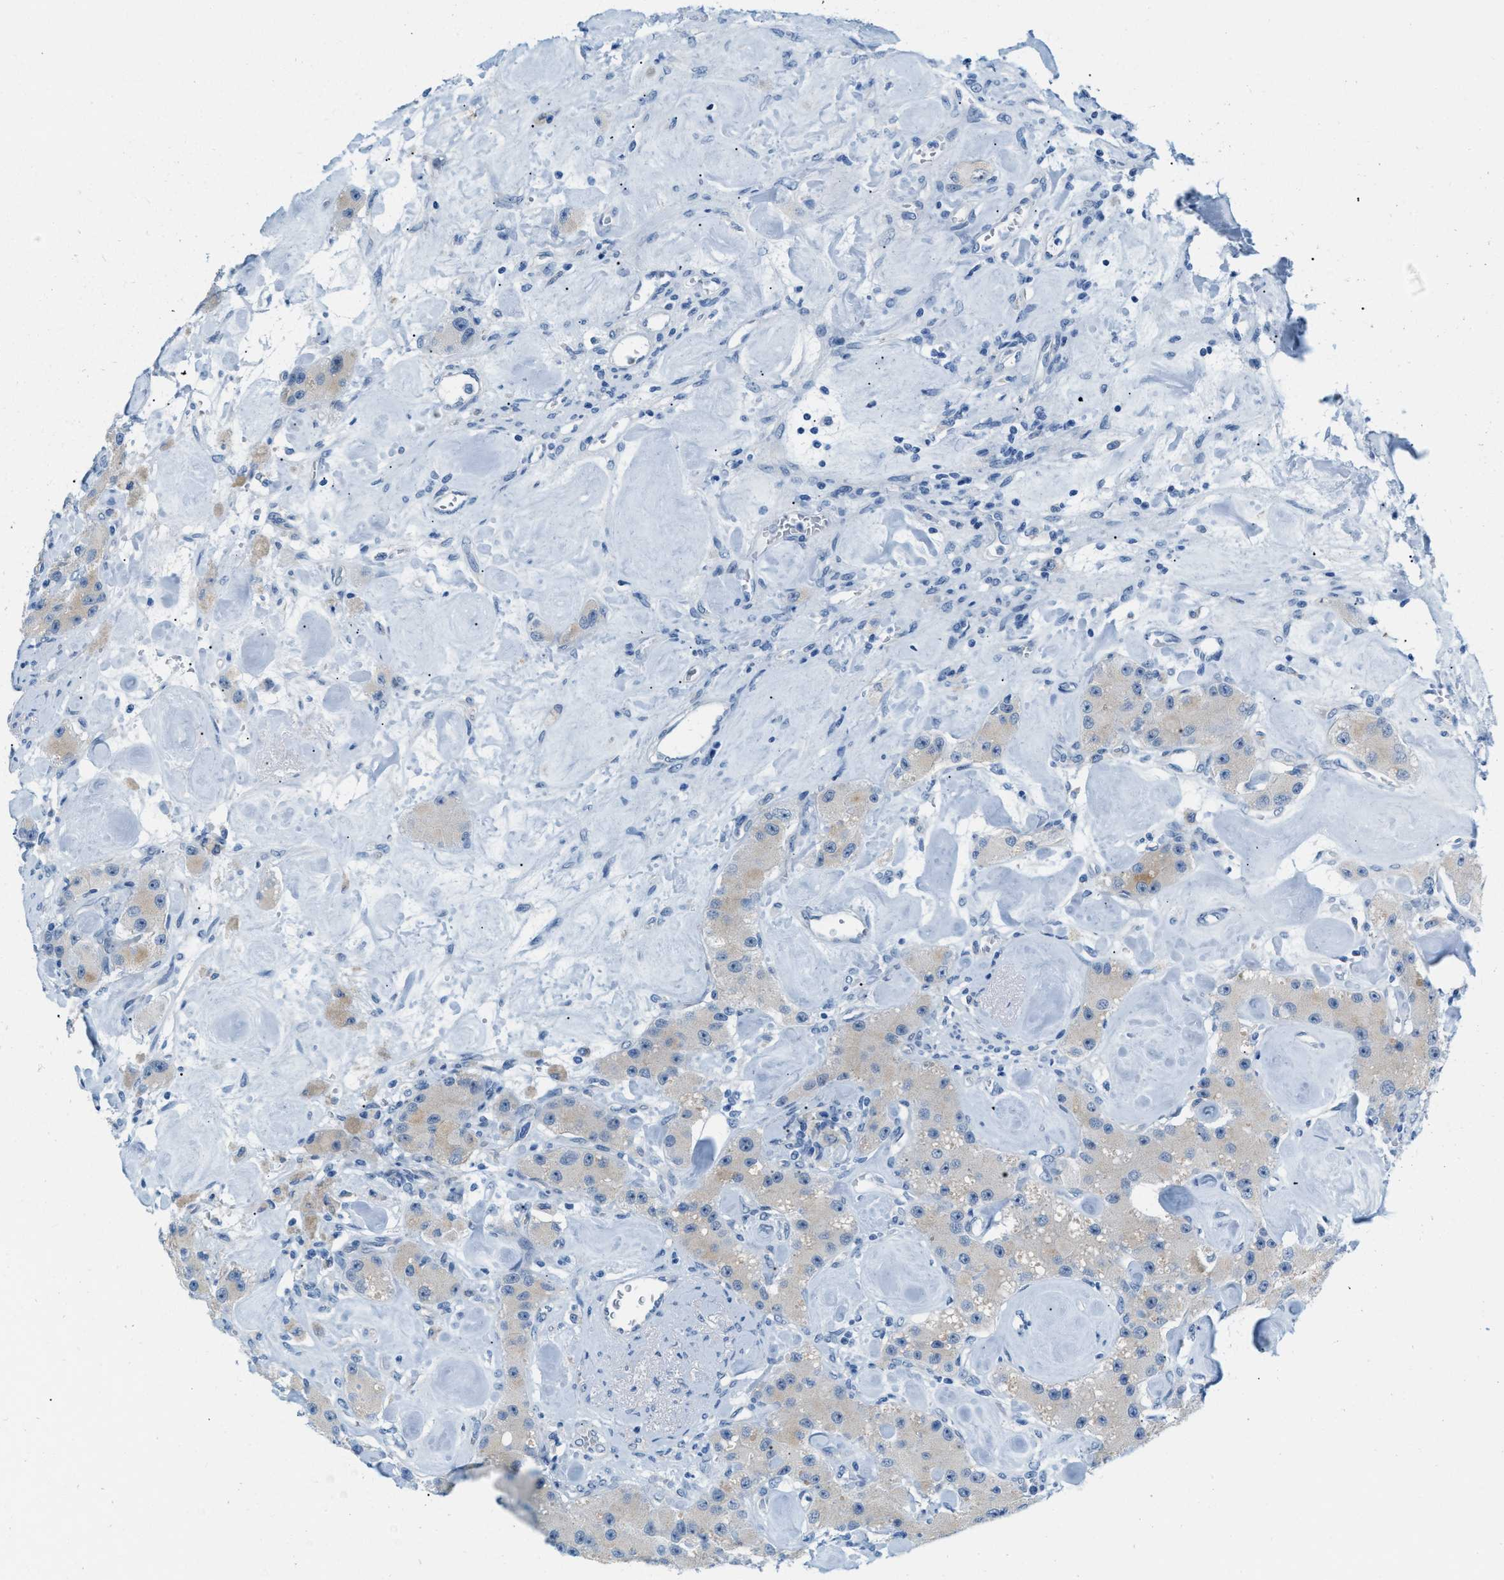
{"staining": {"intensity": "weak", "quantity": "<25%", "location": "cytoplasmic/membranous"}, "tissue": "carcinoid", "cell_type": "Tumor cells", "image_type": "cancer", "snomed": [{"axis": "morphology", "description": "Carcinoid, malignant, NOS"}, {"axis": "topography", "description": "Pancreas"}], "caption": "Tumor cells show no significant staining in carcinoid.", "gene": "PHRF1", "patient": {"sex": "male", "age": 41}}